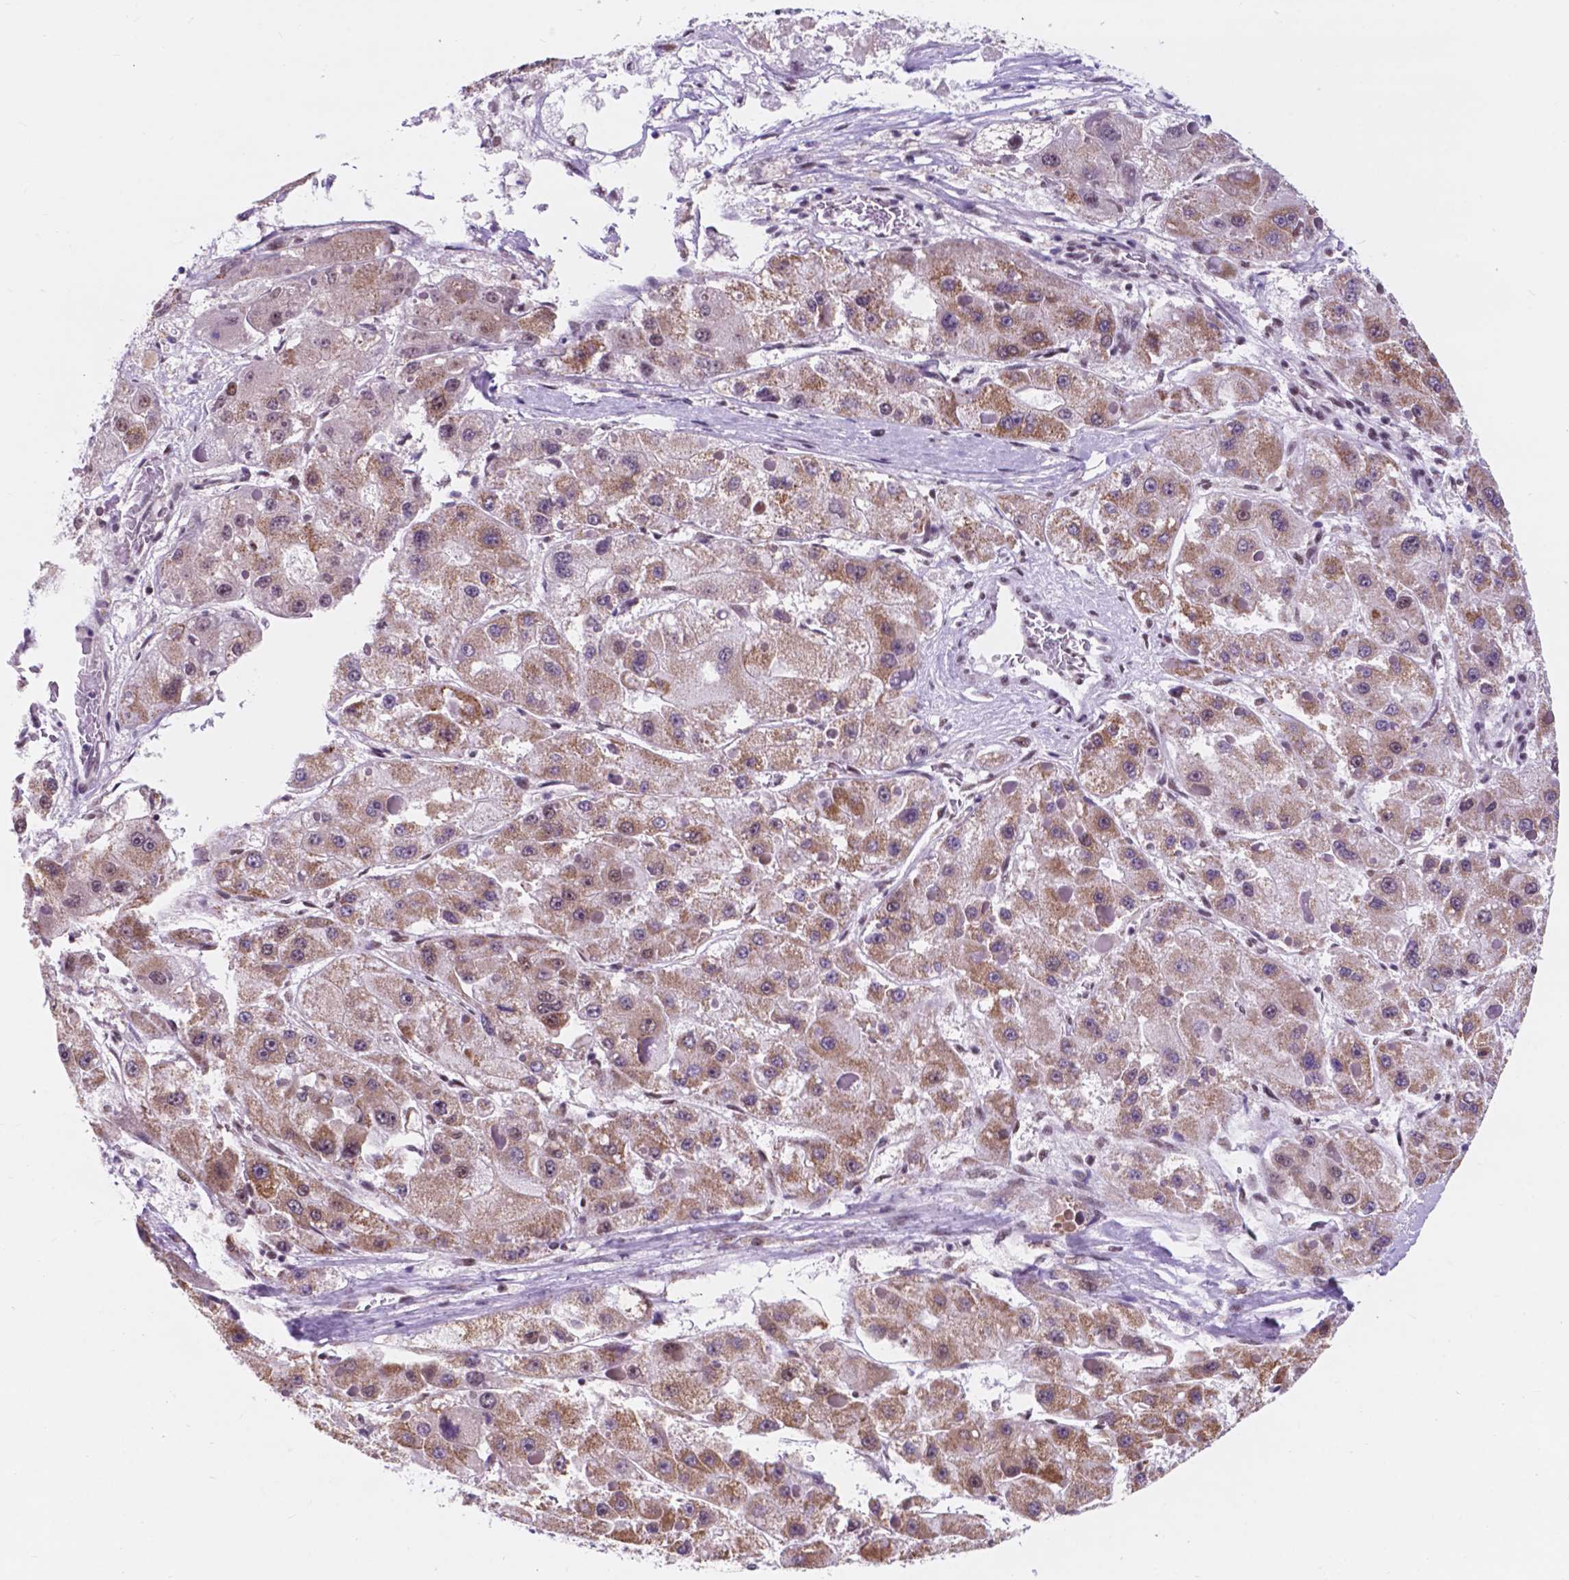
{"staining": {"intensity": "moderate", "quantity": "25%-75%", "location": "cytoplasmic/membranous"}, "tissue": "liver cancer", "cell_type": "Tumor cells", "image_type": "cancer", "snomed": [{"axis": "morphology", "description": "Carcinoma, Hepatocellular, NOS"}, {"axis": "topography", "description": "Liver"}], "caption": "Immunohistochemistry (IHC) photomicrograph of neoplastic tissue: liver hepatocellular carcinoma stained using IHC demonstrates medium levels of moderate protein expression localized specifically in the cytoplasmic/membranous of tumor cells, appearing as a cytoplasmic/membranous brown color.", "gene": "BCAS2", "patient": {"sex": "female", "age": 73}}